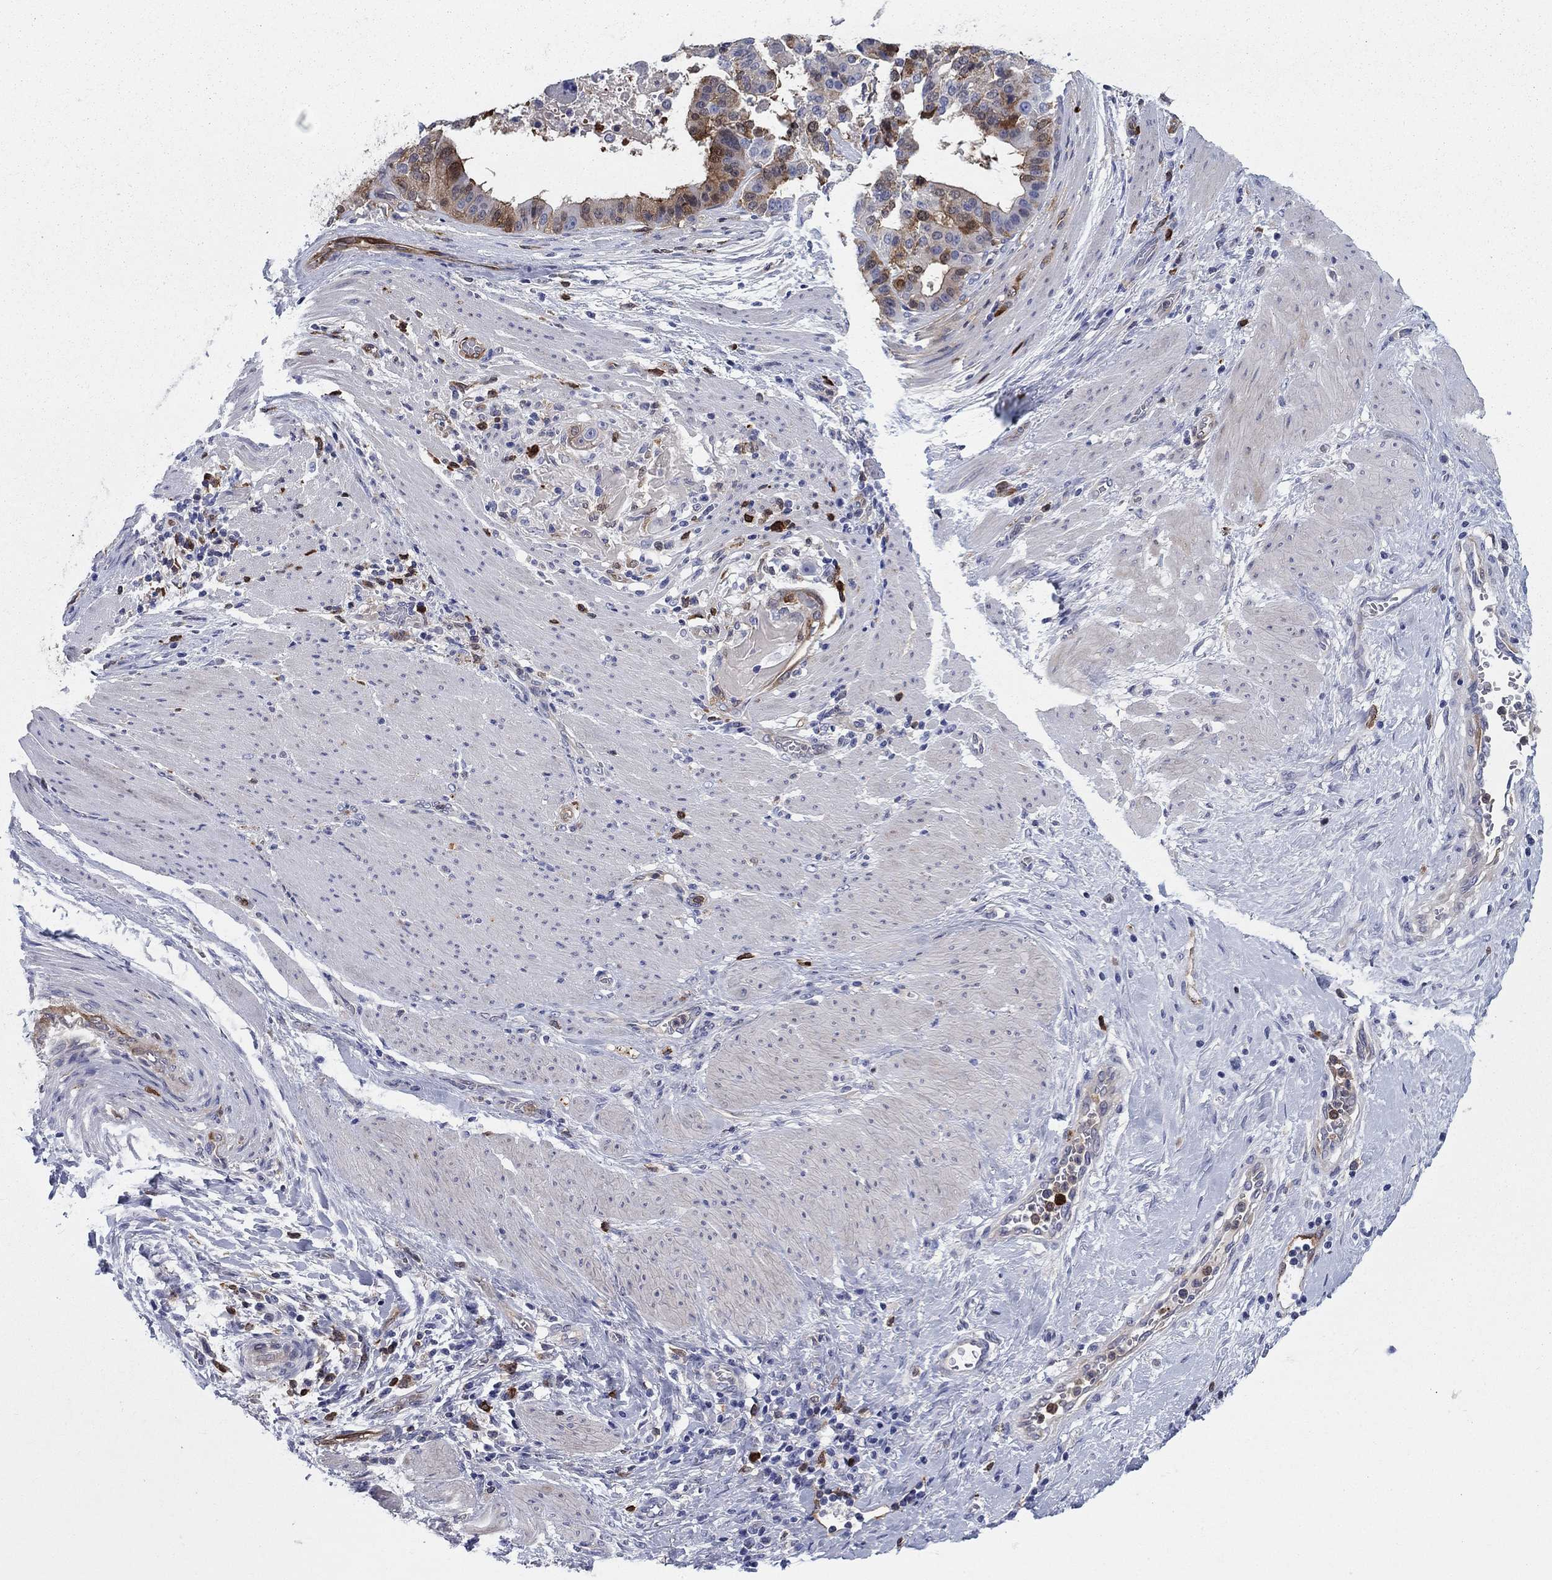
{"staining": {"intensity": "strong", "quantity": "25%-75%", "location": "cytoplasmic/membranous"}, "tissue": "stomach cancer", "cell_type": "Tumor cells", "image_type": "cancer", "snomed": [{"axis": "morphology", "description": "Adenocarcinoma, NOS"}, {"axis": "topography", "description": "Stomach"}], "caption": "Stomach adenocarcinoma stained for a protein (brown) reveals strong cytoplasmic/membranous positive expression in about 25%-75% of tumor cells.", "gene": "STMN1", "patient": {"sex": "male", "age": 48}}